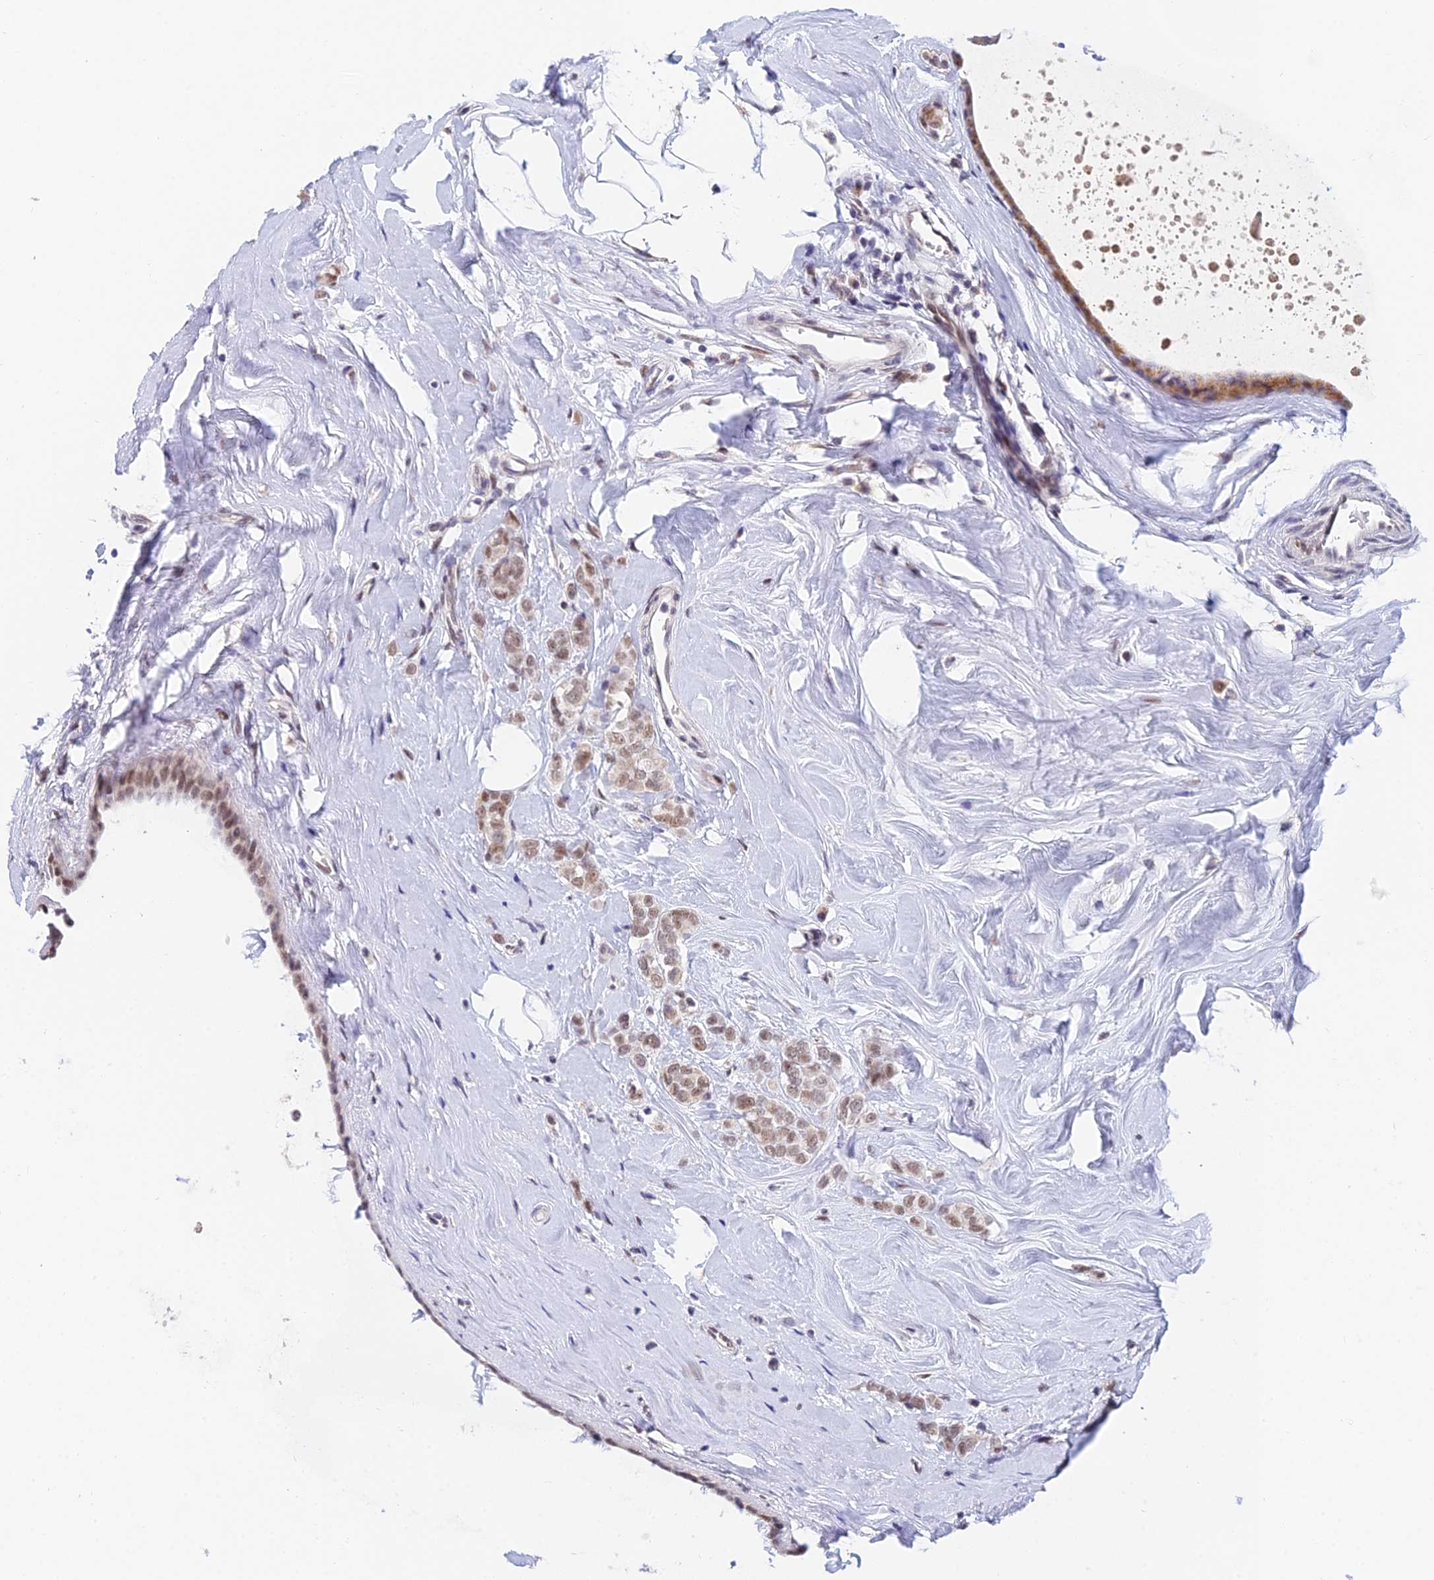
{"staining": {"intensity": "weak", "quantity": ">75%", "location": "nuclear"}, "tissue": "breast cancer", "cell_type": "Tumor cells", "image_type": "cancer", "snomed": [{"axis": "morphology", "description": "Lobular carcinoma"}, {"axis": "topography", "description": "Breast"}], "caption": "Human breast cancer (lobular carcinoma) stained with a brown dye shows weak nuclear positive staining in about >75% of tumor cells.", "gene": "C2orf49", "patient": {"sex": "female", "age": 47}}